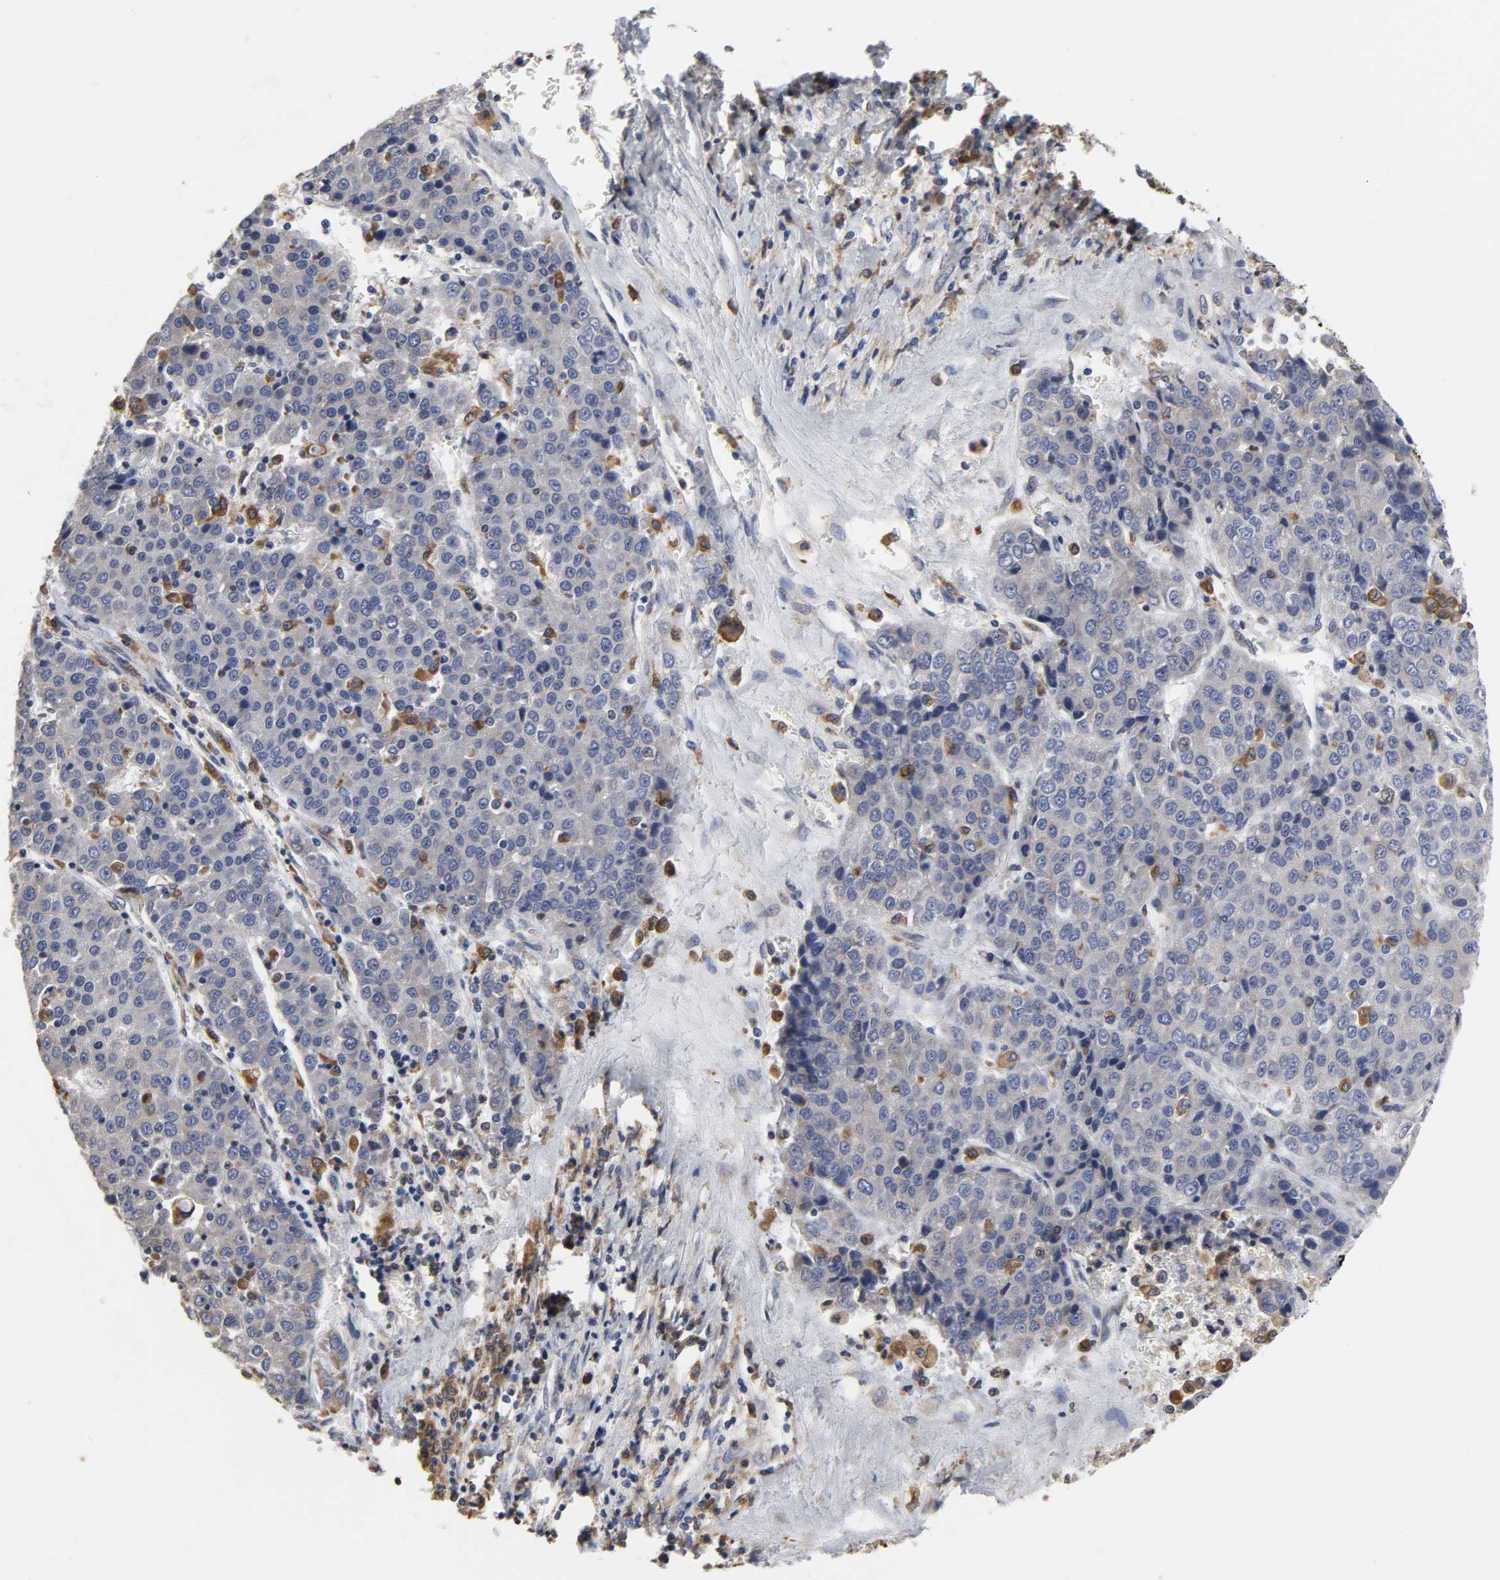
{"staining": {"intensity": "moderate", "quantity": "<25%", "location": "cytoplasmic/membranous"}, "tissue": "liver cancer", "cell_type": "Tumor cells", "image_type": "cancer", "snomed": [{"axis": "morphology", "description": "Carcinoma, Hepatocellular, NOS"}, {"axis": "topography", "description": "Liver"}], "caption": "Protein analysis of hepatocellular carcinoma (liver) tissue displays moderate cytoplasmic/membranous expression in about <25% of tumor cells.", "gene": "HCK", "patient": {"sex": "female", "age": 53}}